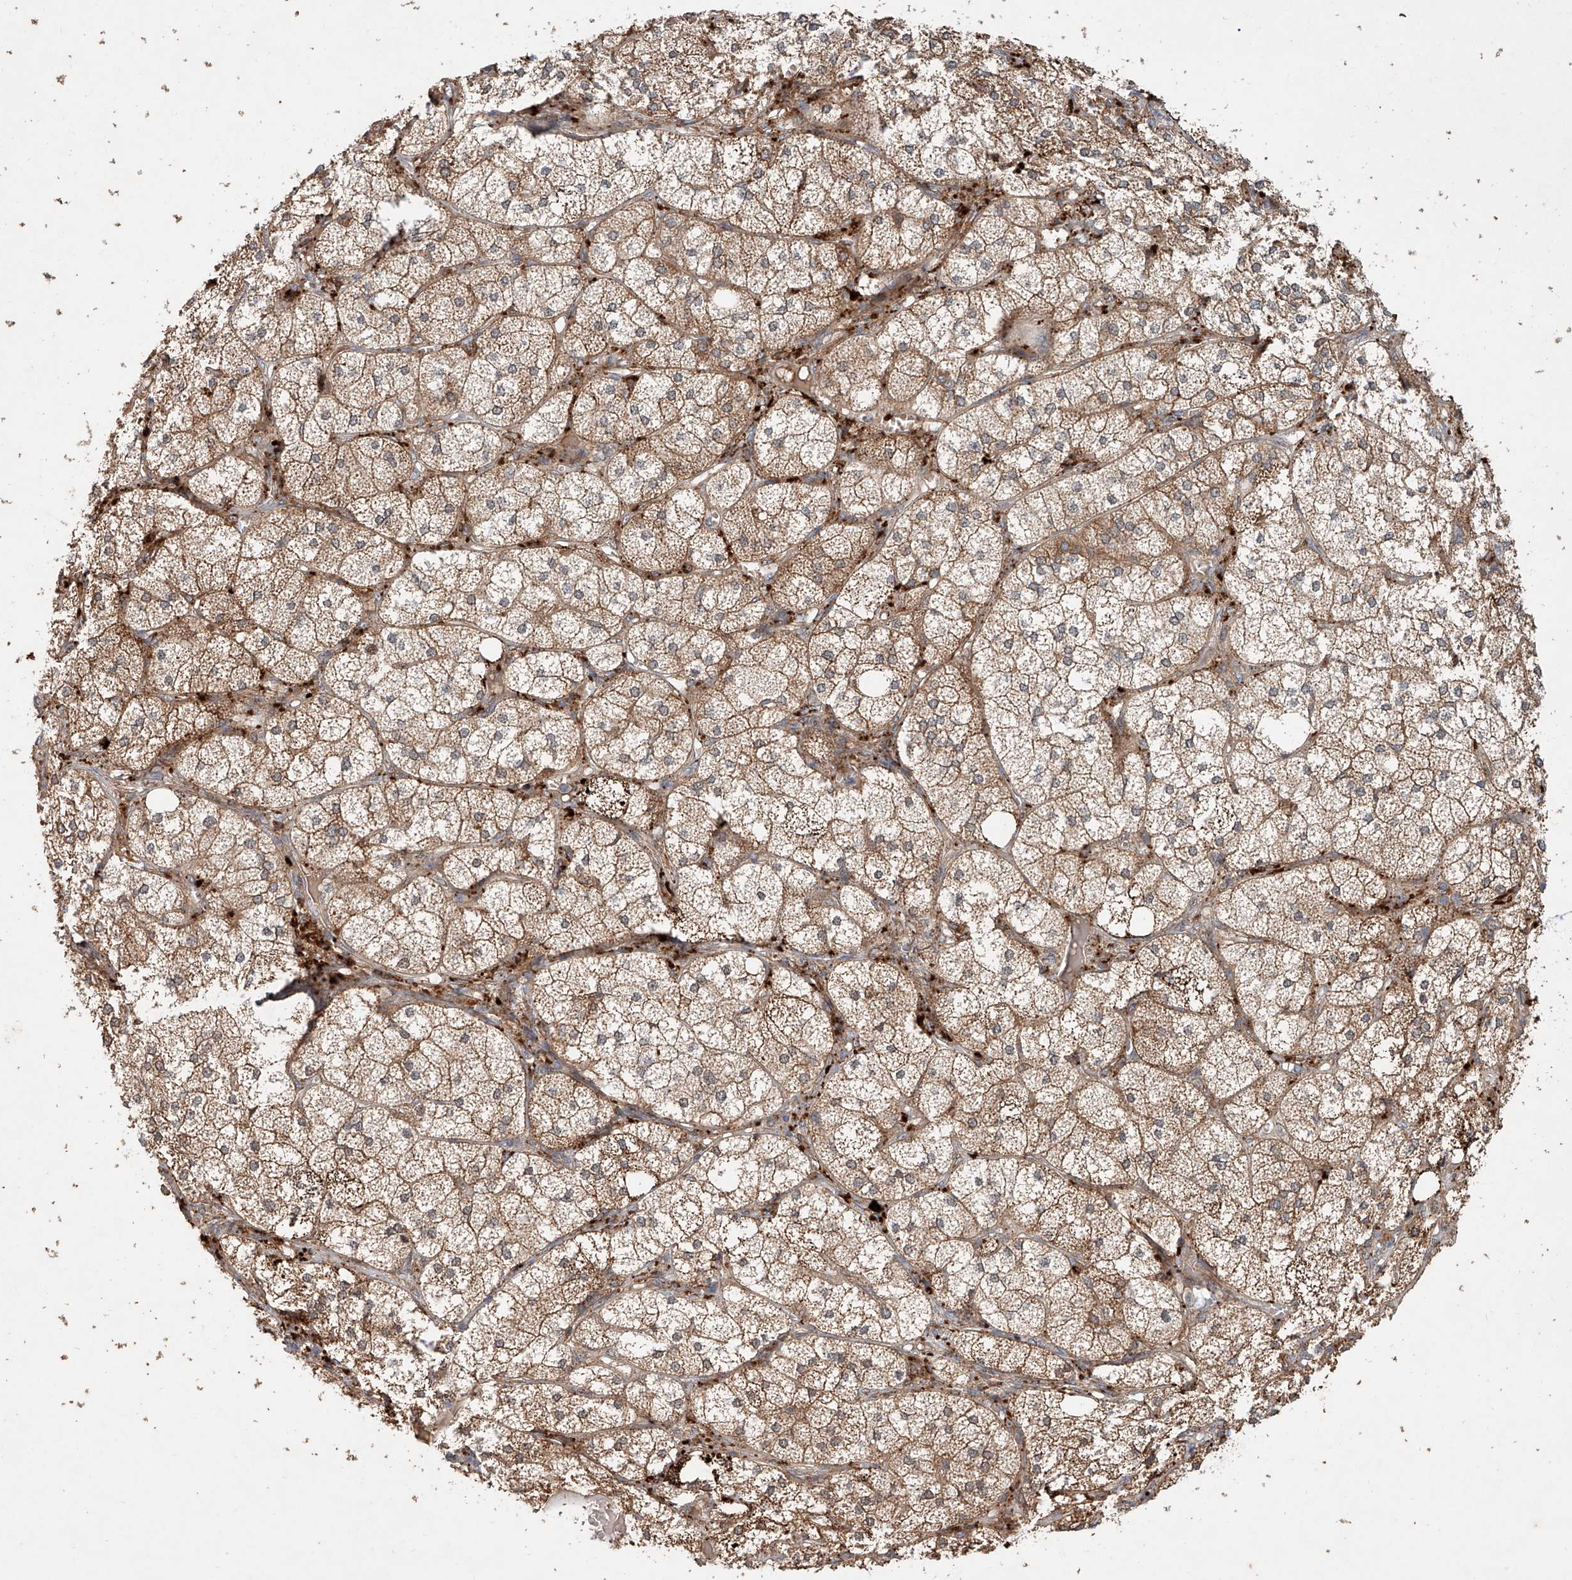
{"staining": {"intensity": "strong", "quantity": ">75%", "location": "cytoplasmic/membranous"}, "tissue": "adrenal gland", "cell_type": "Glandular cells", "image_type": "normal", "snomed": [{"axis": "morphology", "description": "Normal tissue, NOS"}, {"axis": "topography", "description": "Adrenal gland"}], "caption": "Strong cytoplasmic/membranous staining for a protein is identified in about >75% of glandular cells of benign adrenal gland using immunohistochemistry (IHC).", "gene": "IER5", "patient": {"sex": "female", "age": 61}}